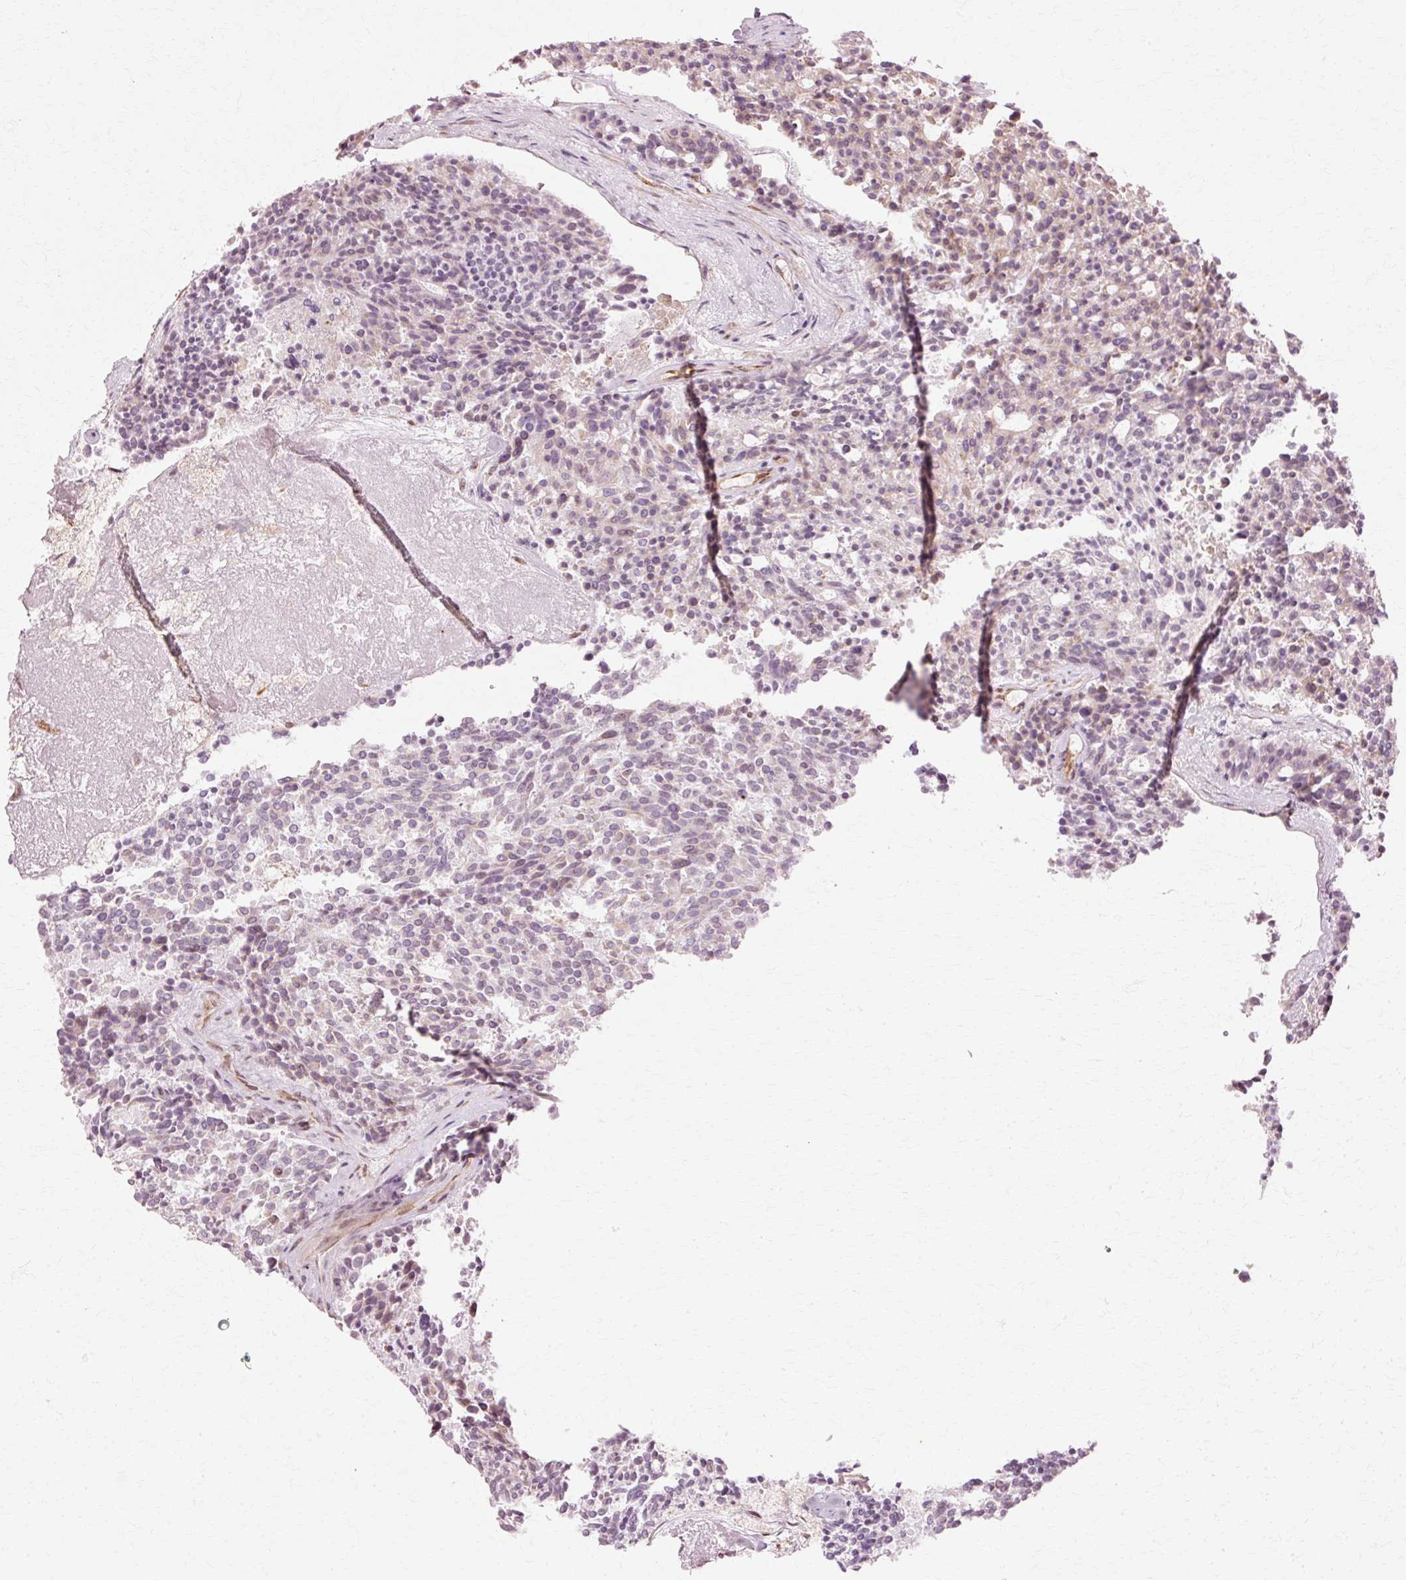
{"staining": {"intensity": "weak", "quantity": "25%-75%", "location": "cytoplasmic/membranous,nuclear"}, "tissue": "carcinoid", "cell_type": "Tumor cells", "image_type": "cancer", "snomed": [{"axis": "morphology", "description": "Carcinoid, malignant, NOS"}, {"axis": "topography", "description": "Pancreas"}], "caption": "Tumor cells display low levels of weak cytoplasmic/membranous and nuclear expression in about 25%-75% of cells in carcinoid. Nuclei are stained in blue.", "gene": "RGPD5", "patient": {"sex": "female", "age": 54}}